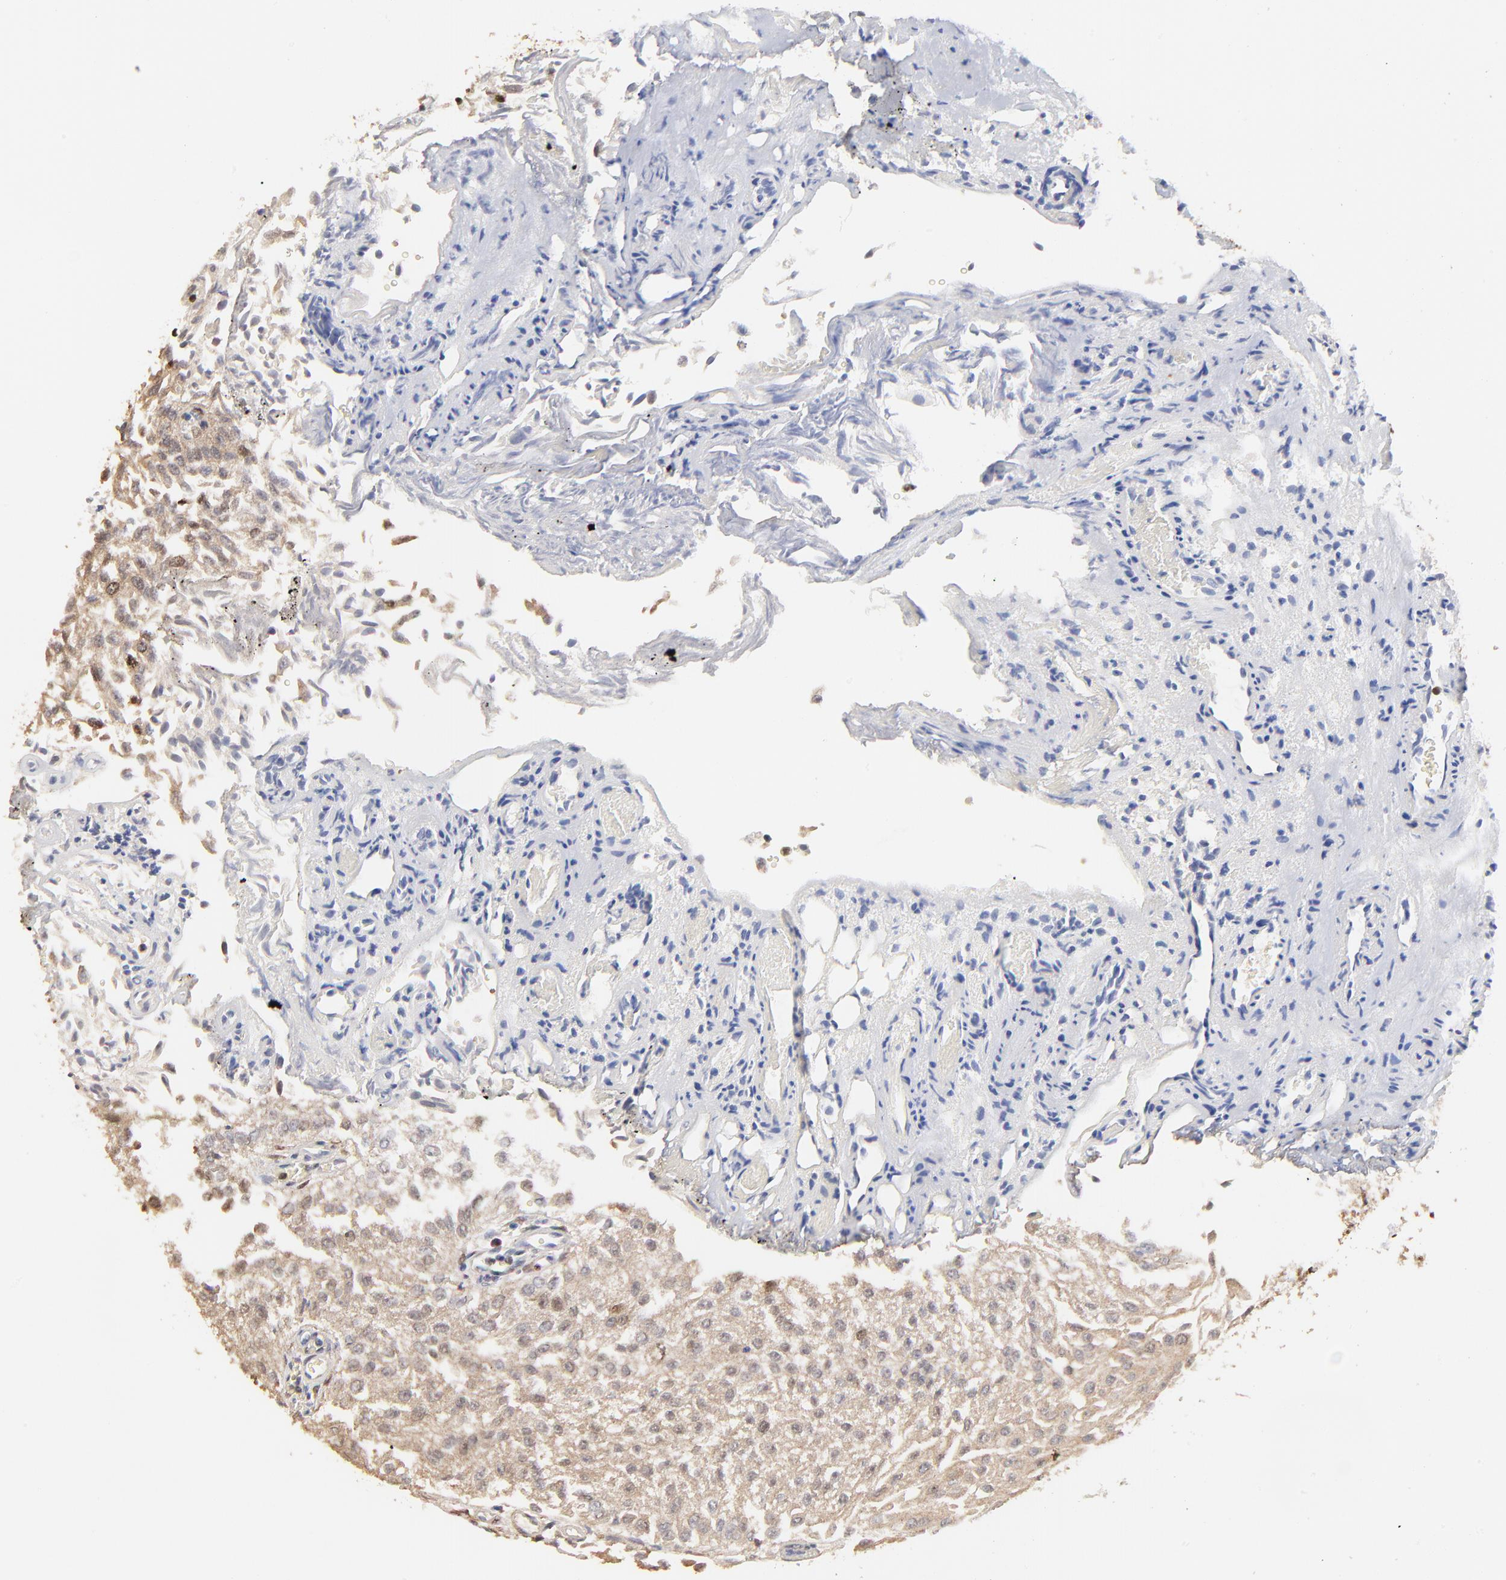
{"staining": {"intensity": "weak", "quantity": ">75%", "location": "cytoplasmic/membranous"}, "tissue": "urothelial cancer", "cell_type": "Tumor cells", "image_type": "cancer", "snomed": [{"axis": "morphology", "description": "Urothelial carcinoma, Low grade"}, {"axis": "topography", "description": "Urinary bladder"}], "caption": "Protein positivity by IHC exhibits weak cytoplasmic/membranous staining in about >75% of tumor cells in urothelial cancer. (DAB = brown stain, brightfield microscopy at high magnification).", "gene": "BIRC5", "patient": {"sex": "male", "age": 86}}